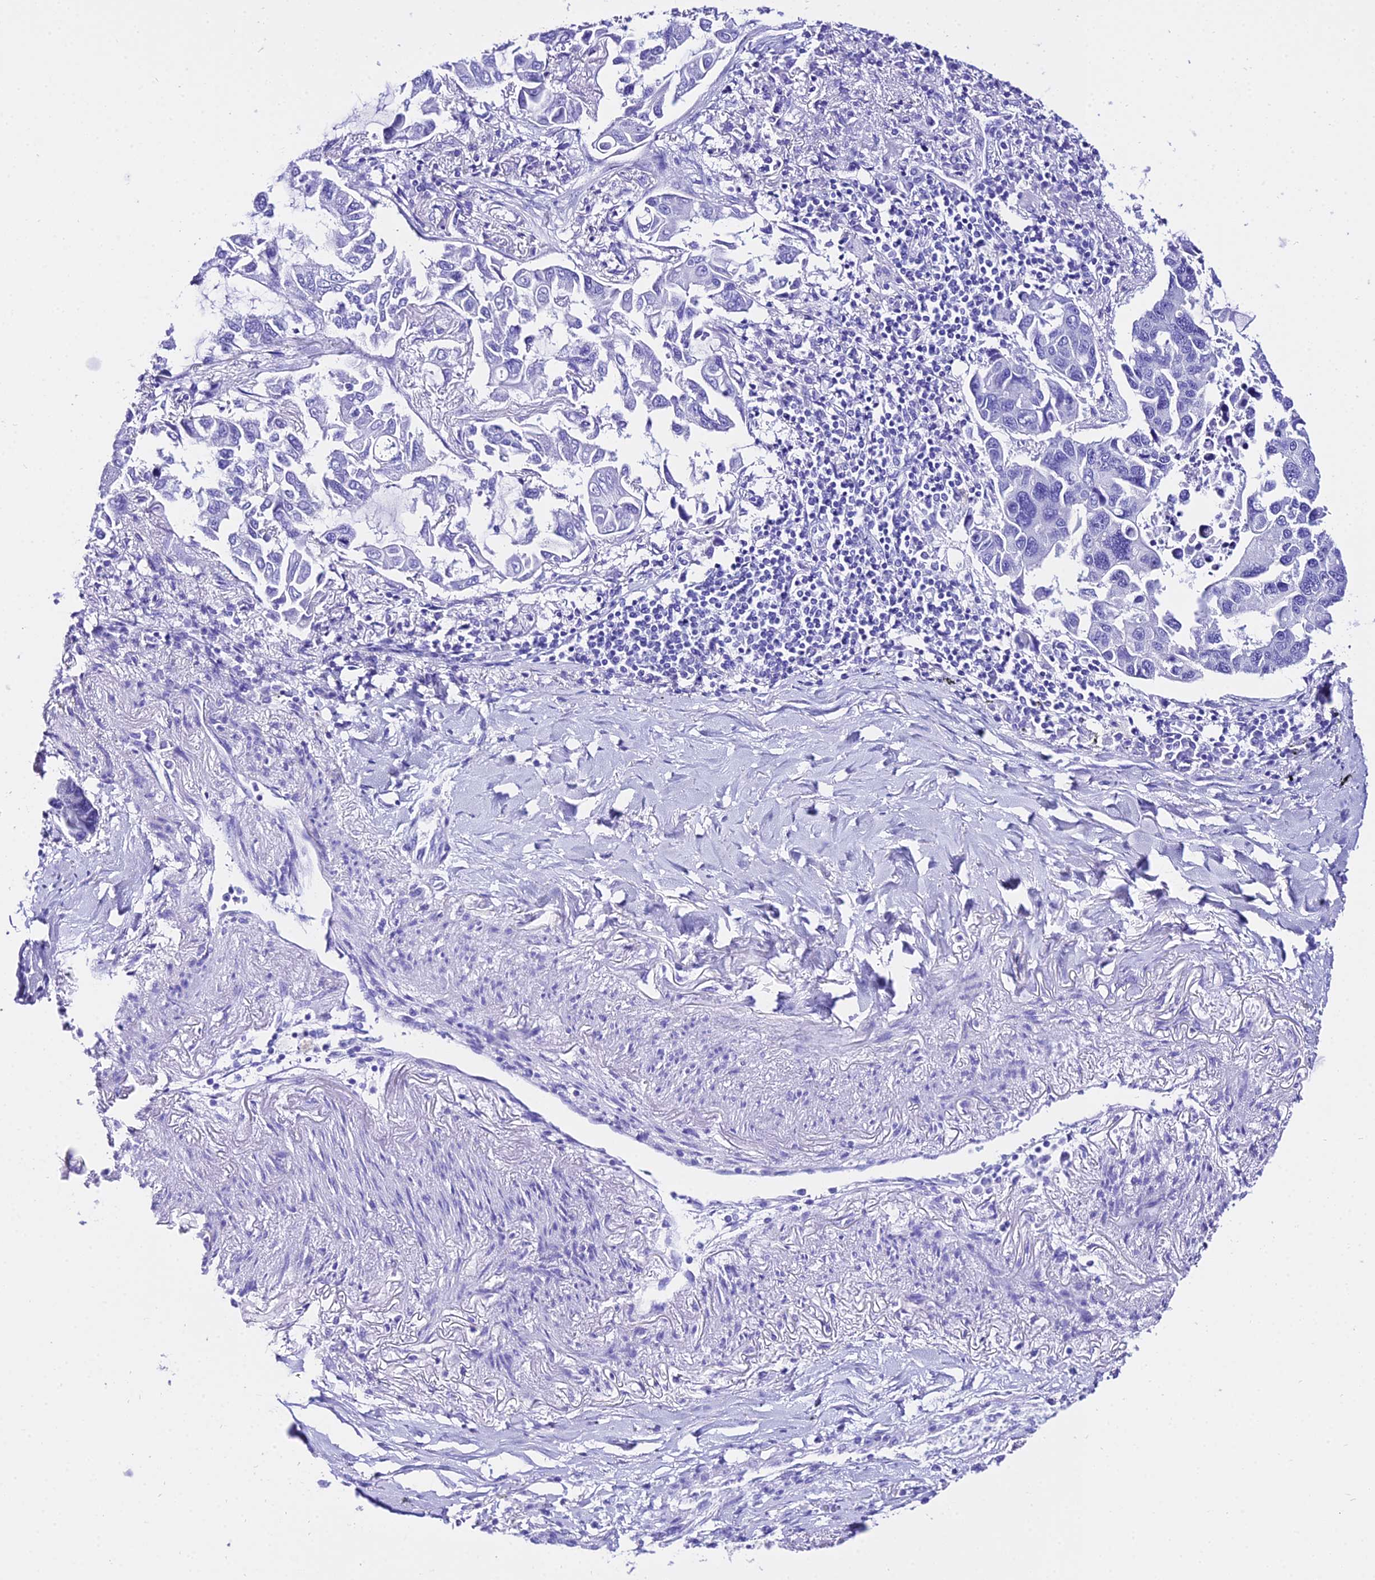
{"staining": {"intensity": "negative", "quantity": "none", "location": "none"}, "tissue": "lung cancer", "cell_type": "Tumor cells", "image_type": "cancer", "snomed": [{"axis": "morphology", "description": "Adenocarcinoma, NOS"}, {"axis": "topography", "description": "Lung"}], "caption": "IHC micrograph of adenocarcinoma (lung) stained for a protein (brown), which reveals no positivity in tumor cells.", "gene": "TRMT44", "patient": {"sex": "male", "age": 64}}